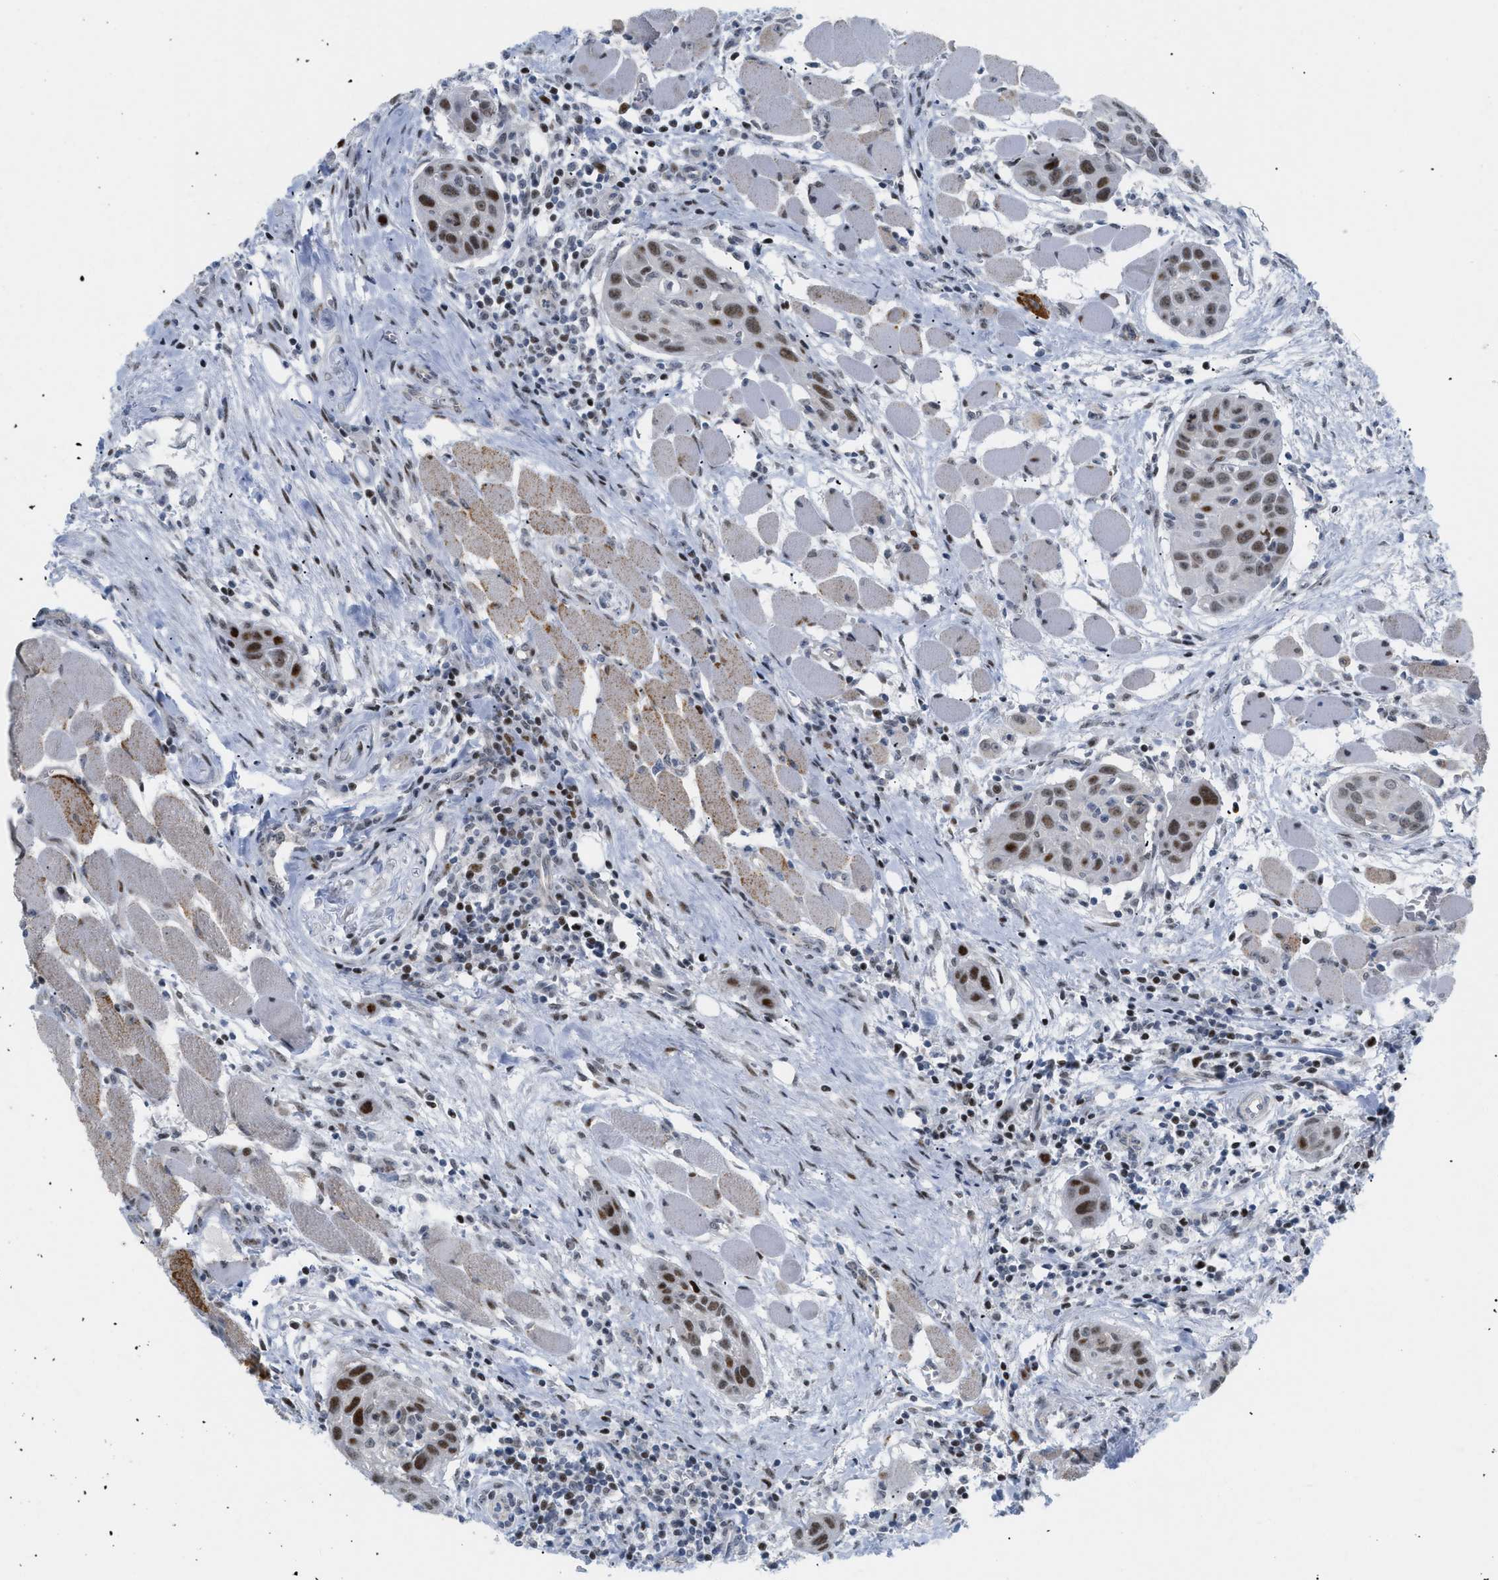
{"staining": {"intensity": "strong", "quantity": ">75%", "location": "nuclear"}, "tissue": "head and neck cancer", "cell_type": "Tumor cells", "image_type": "cancer", "snomed": [{"axis": "morphology", "description": "Squamous cell carcinoma, NOS"}, {"axis": "topography", "description": "Oral tissue"}, {"axis": "topography", "description": "Head-Neck"}], "caption": "Immunohistochemical staining of human squamous cell carcinoma (head and neck) displays high levels of strong nuclear staining in about >75% of tumor cells. (DAB (3,3'-diaminobenzidine) IHC, brown staining for protein, blue staining for nuclei).", "gene": "MED1", "patient": {"sex": "female", "age": 50}}